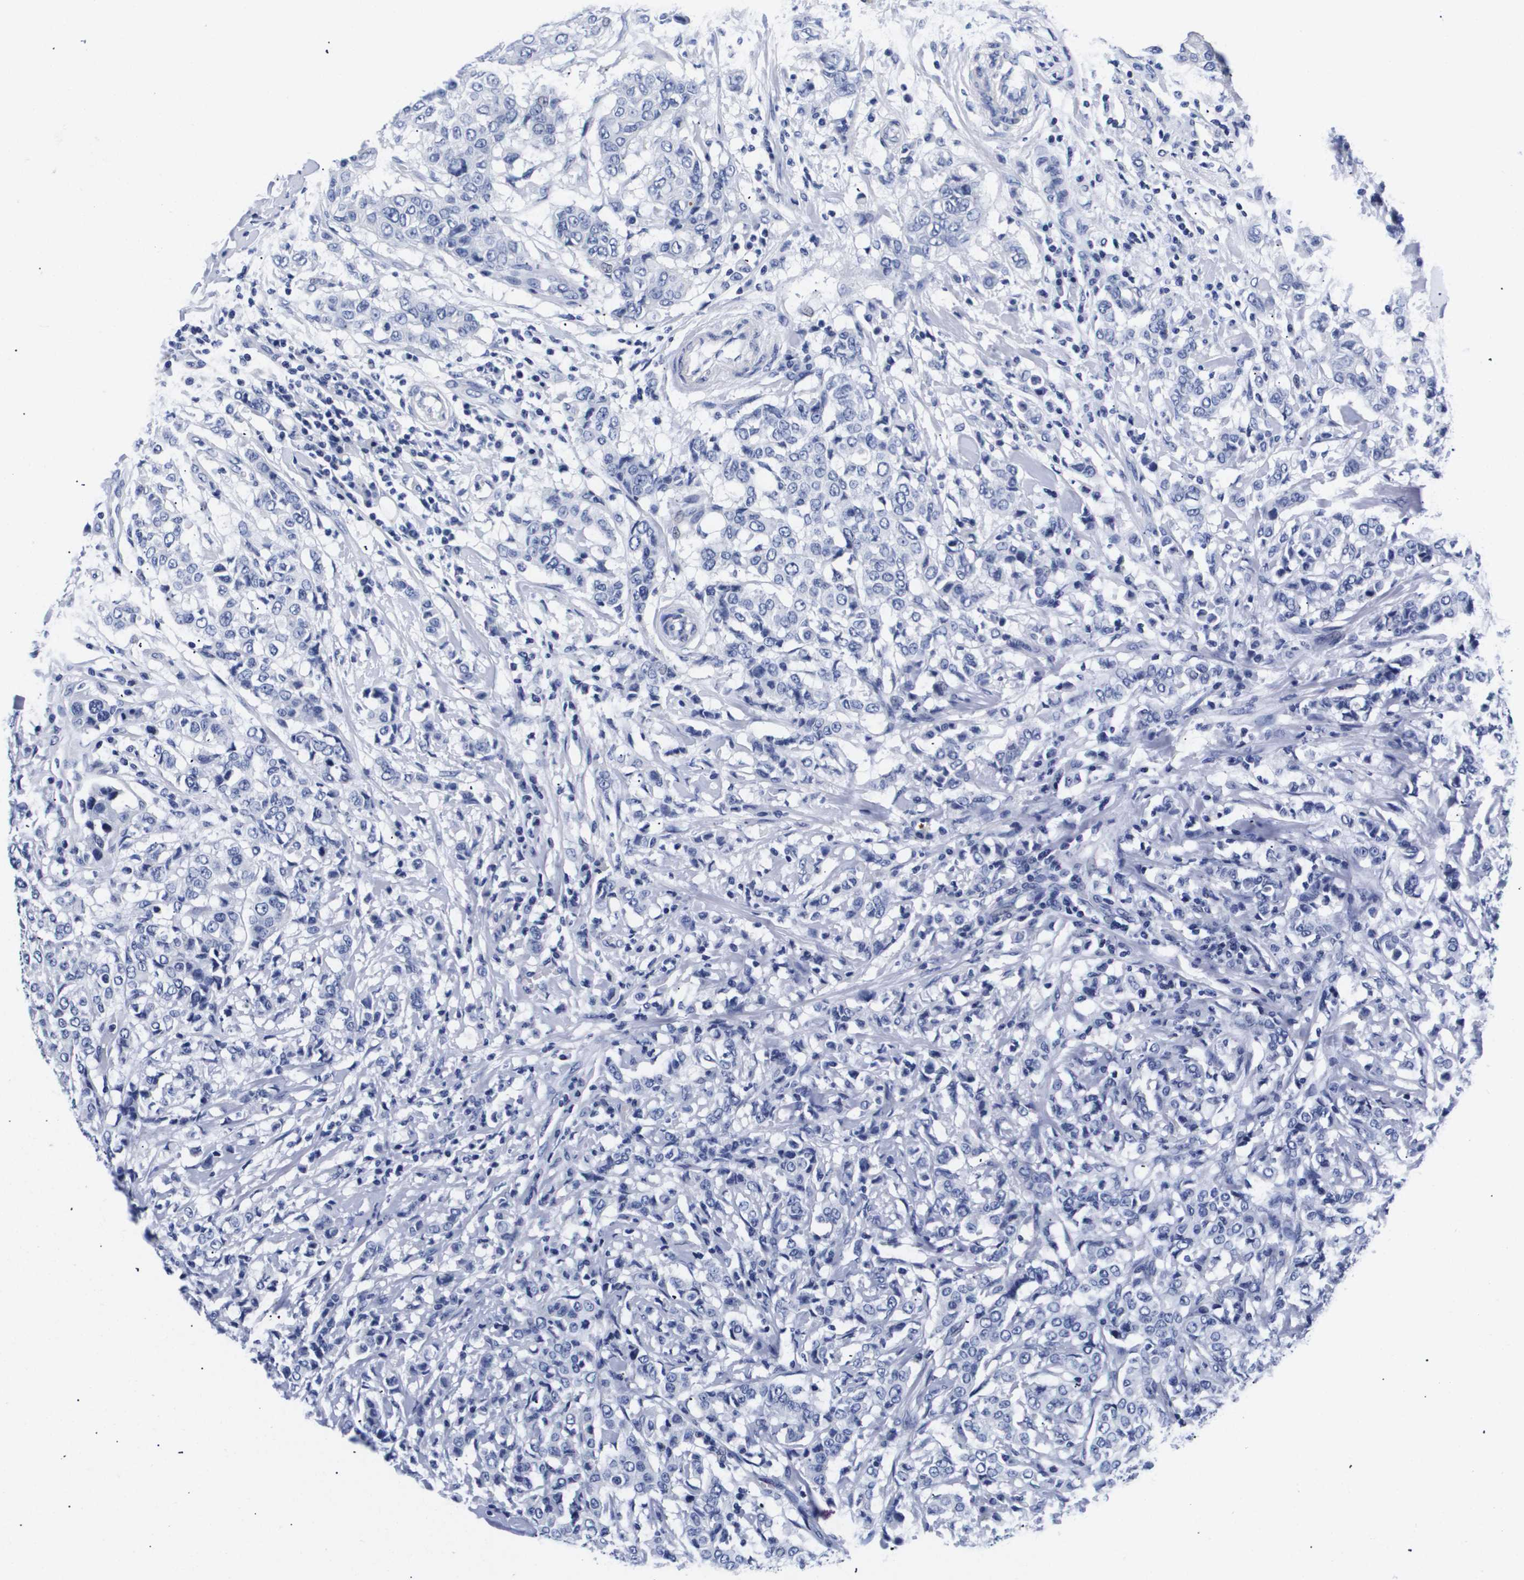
{"staining": {"intensity": "negative", "quantity": "none", "location": "none"}, "tissue": "breast cancer", "cell_type": "Tumor cells", "image_type": "cancer", "snomed": [{"axis": "morphology", "description": "Duct carcinoma"}, {"axis": "topography", "description": "Breast"}], "caption": "Immunohistochemistry micrograph of breast cancer (intraductal carcinoma) stained for a protein (brown), which shows no staining in tumor cells.", "gene": "ATP6V0A4", "patient": {"sex": "female", "age": 27}}